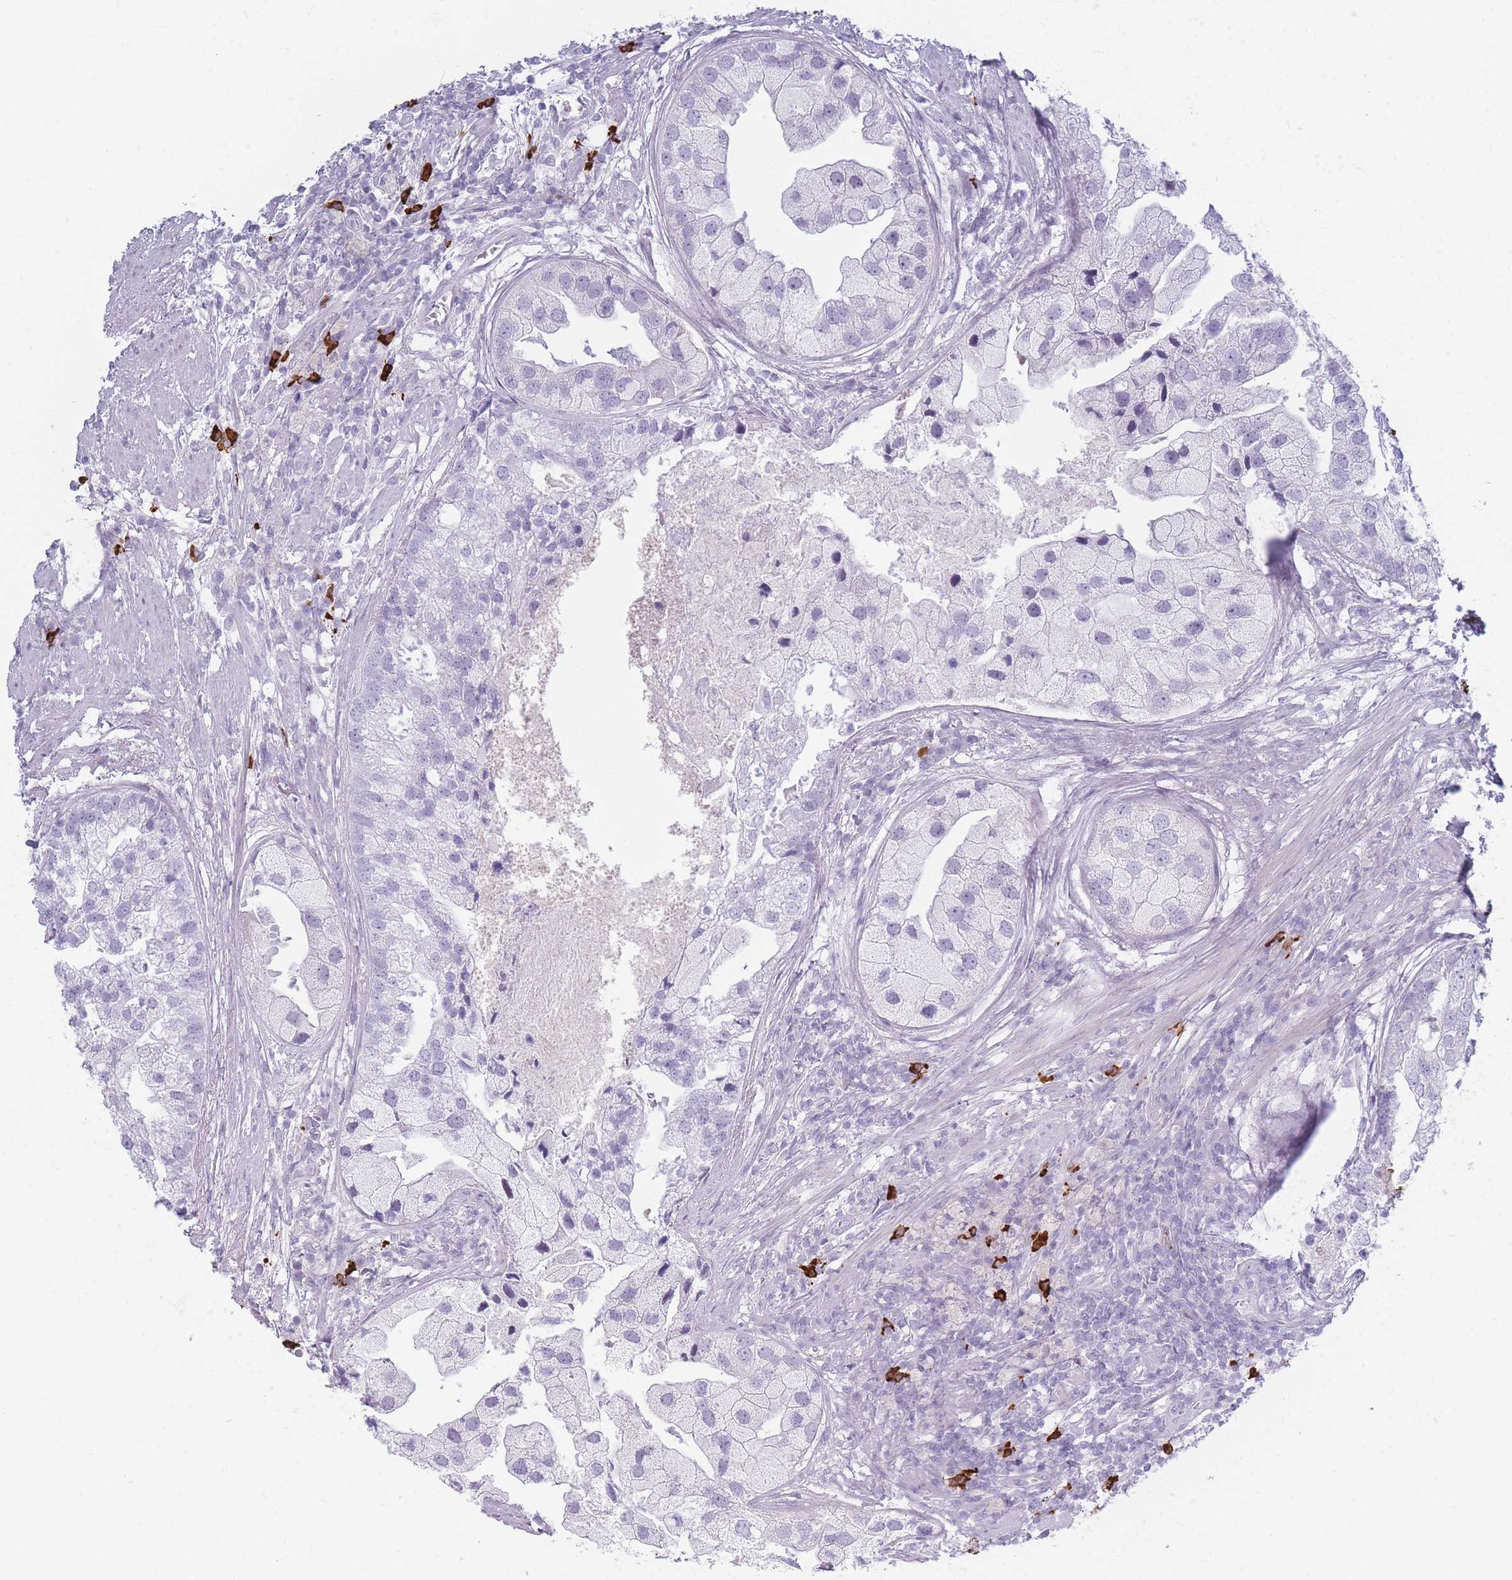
{"staining": {"intensity": "negative", "quantity": "none", "location": "none"}, "tissue": "prostate cancer", "cell_type": "Tumor cells", "image_type": "cancer", "snomed": [{"axis": "morphology", "description": "Adenocarcinoma, High grade"}, {"axis": "topography", "description": "Prostate"}], "caption": "Immunohistochemistry of prostate cancer (adenocarcinoma (high-grade)) shows no staining in tumor cells.", "gene": "PLEKHG2", "patient": {"sex": "male", "age": 62}}